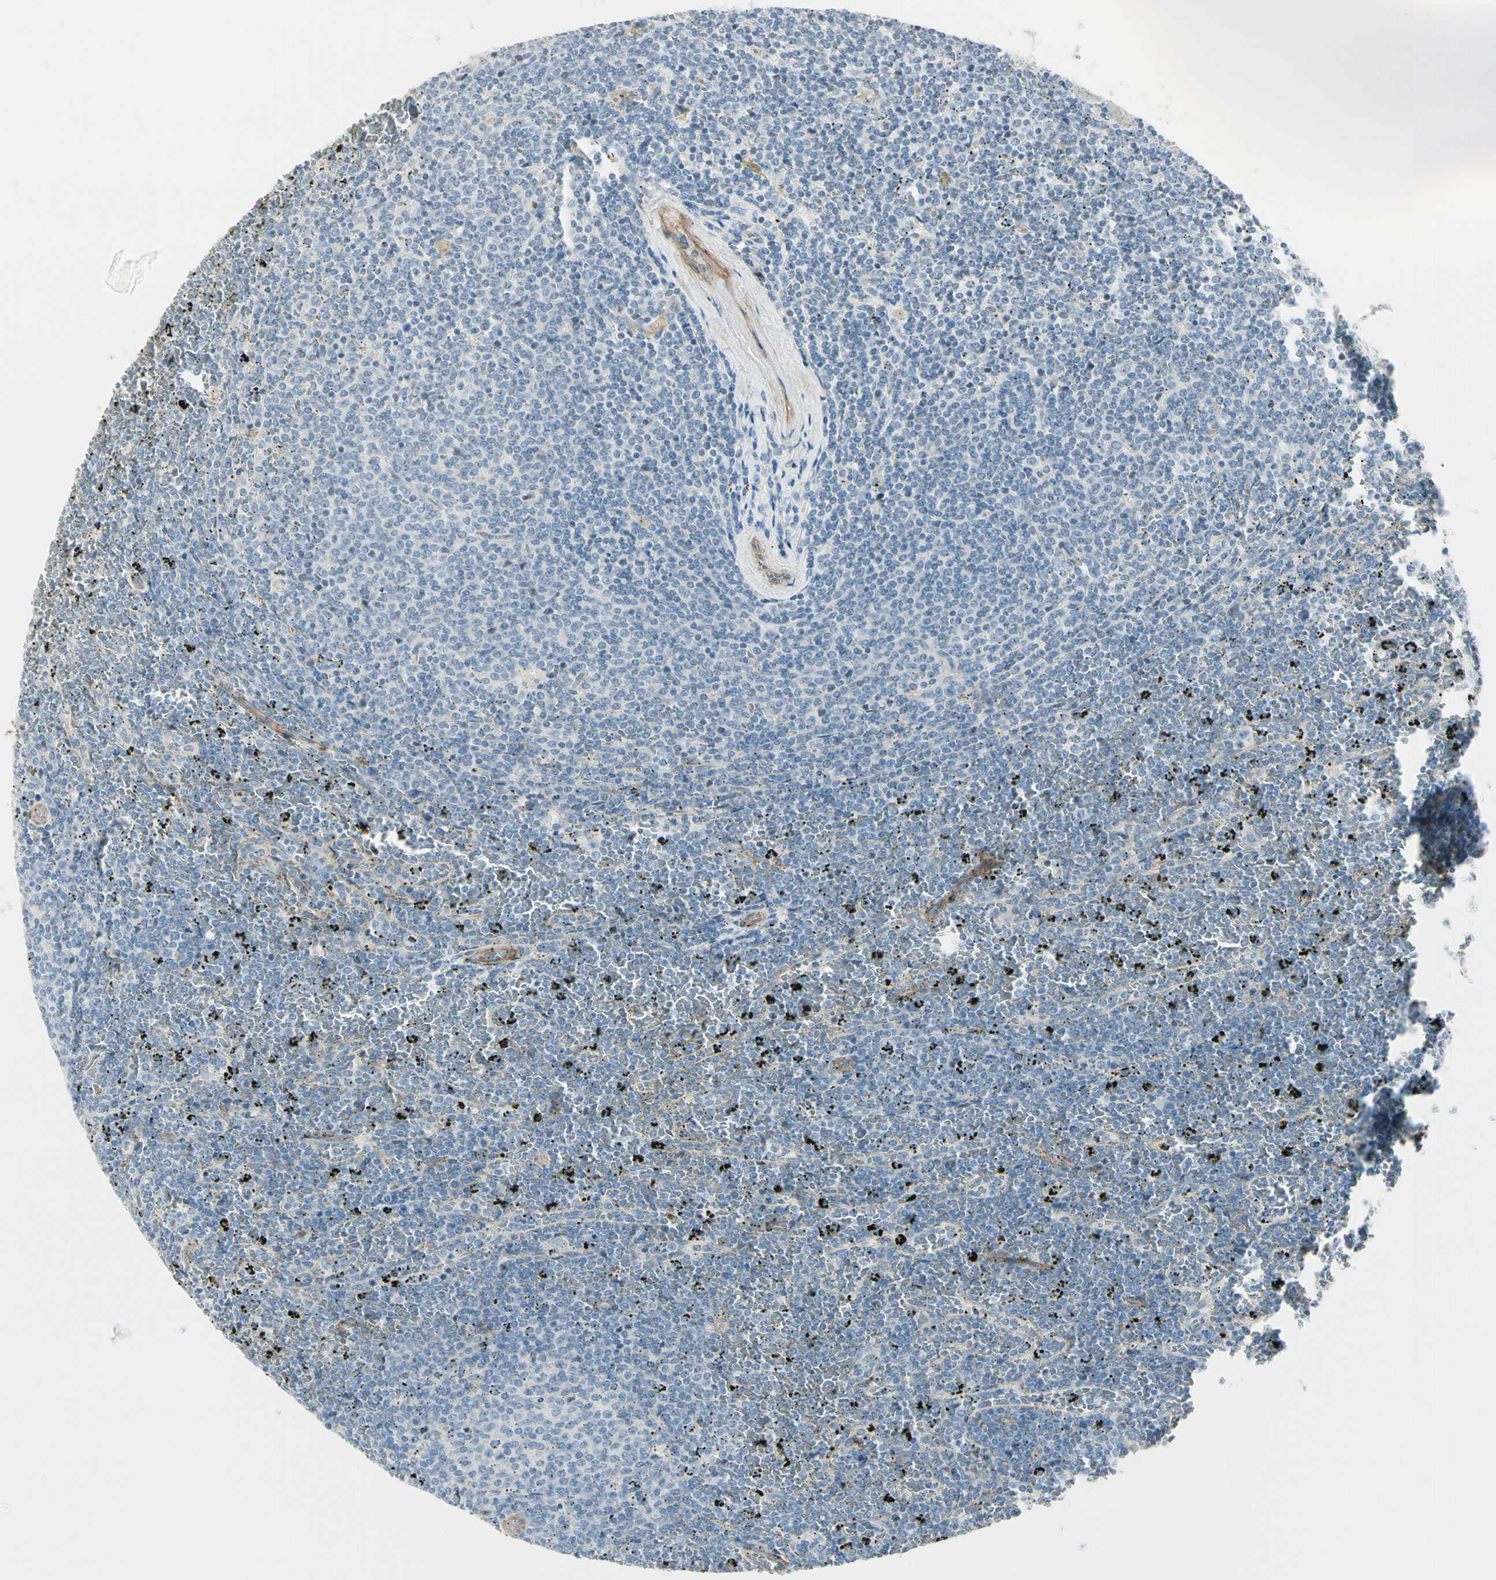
{"staining": {"intensity": "negative", "quantity": "none", "location": "none"}, "tissue": "lymphoma", "cell_type": "Tumor cells", "image_type": "cancer", "snomed": [{"axis": "morphology", "description": "Malignant lymphoma, non-Hodgkin's type, Low grade"}, {"axis": "topography", "description": "Spleen"}], "caption": "DAB immunohistochemical staining of lymphoma displays no significant staining in tumor cells. (DAB (3,3'-diaminobenzidine) immunohistochemistry visualized using brightfield microscopy, high magnification).", "gene": "ITGA3", "patient": {"sex": "female", "age": 77}}